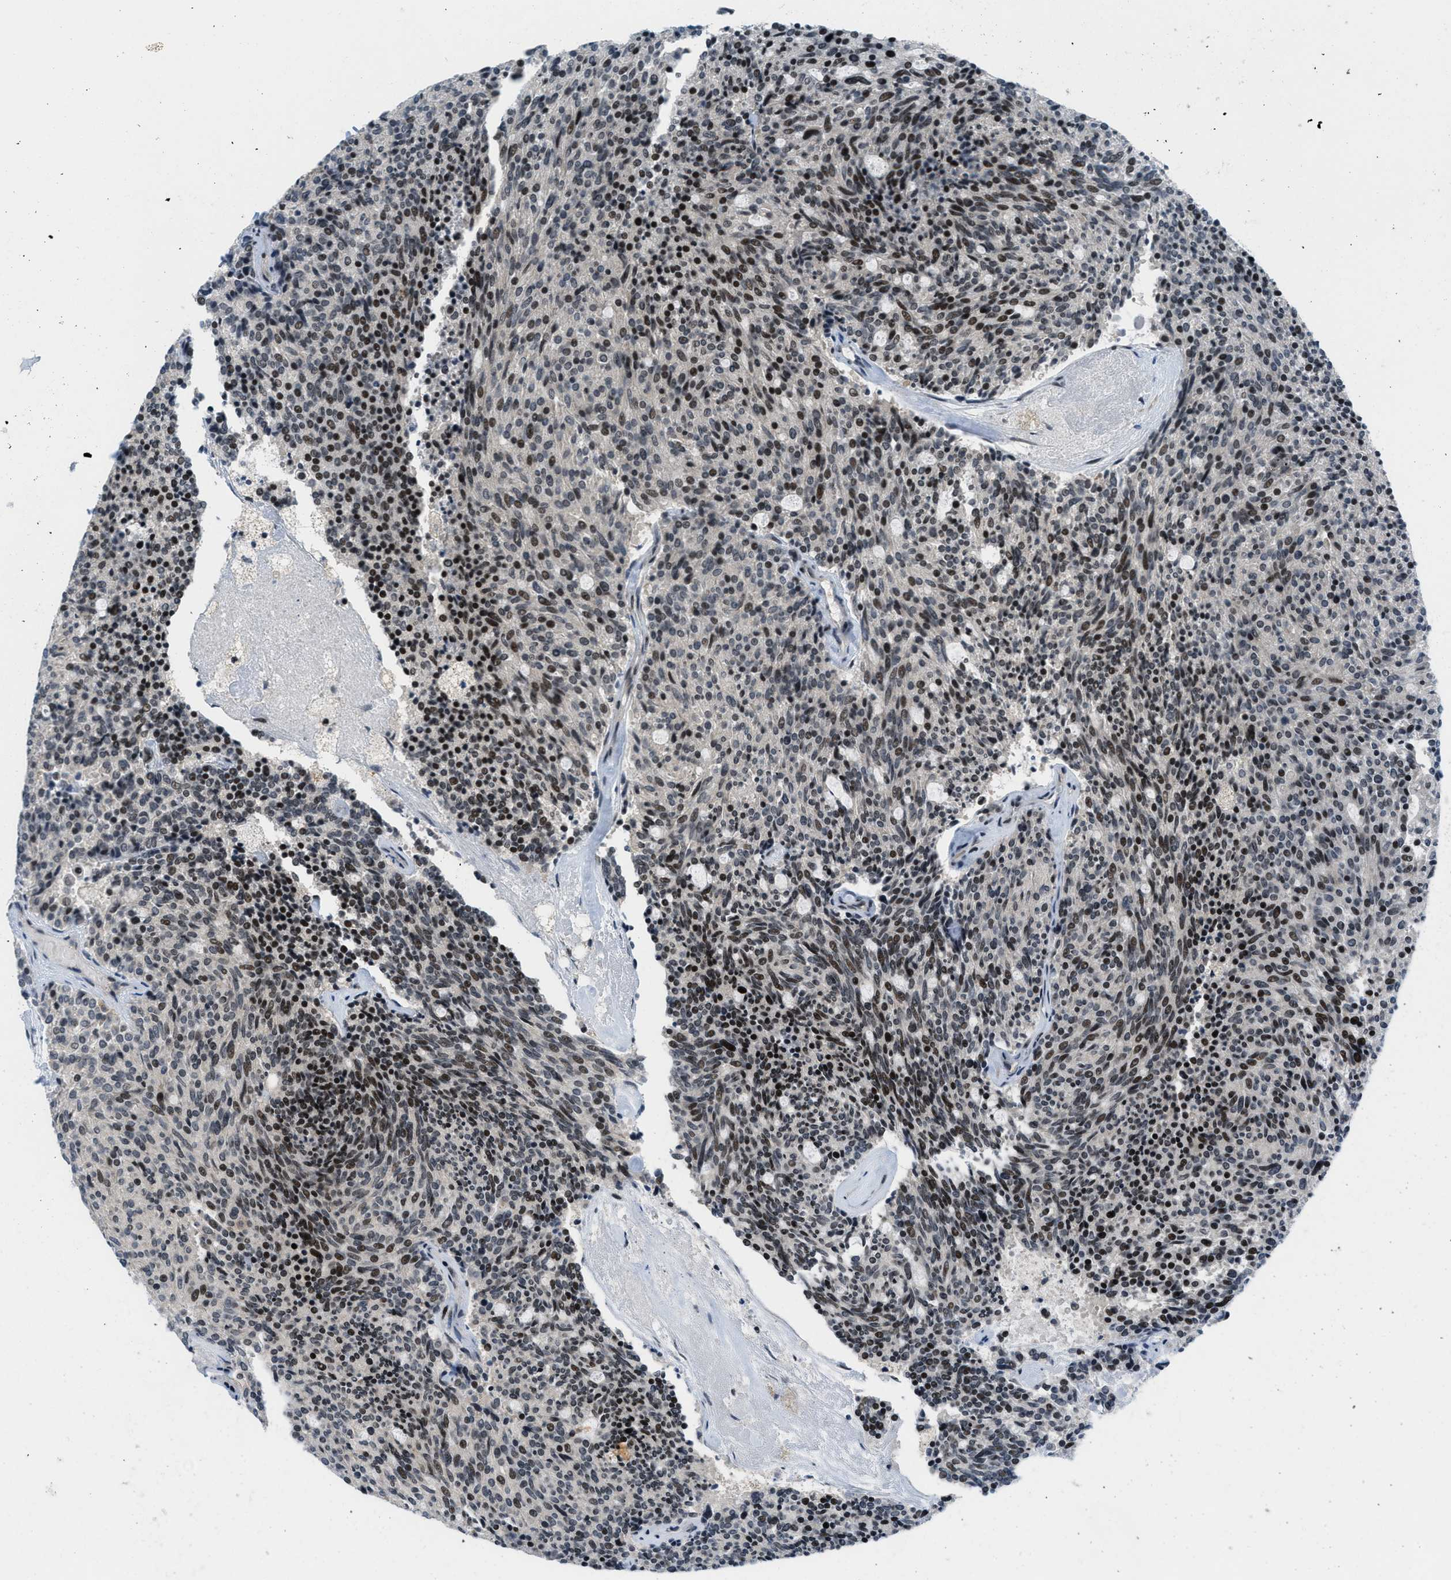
{"staining": {"intensity": "strong", "quantity": ">75%", "location": "nuclear"}, "tissue": "carcinoid", "cell_type": "Tumor cells", "image_type": "cancer", "snomed": [{"axis": "morphology", "description": "Carcinoid, malignant, NOS"}, {"axis": "topography", "description": "Pancreas"}], "caption": "Protein analysis of malignant carcinoid tissue reveals strong nuclear expression in about >75% of tumor cells. Immunohistochemistry stains the protein of interest in brown and the nuclei are stained blue.", "gene": "ING1", "patient": {"sex": "female", "age": 54}}